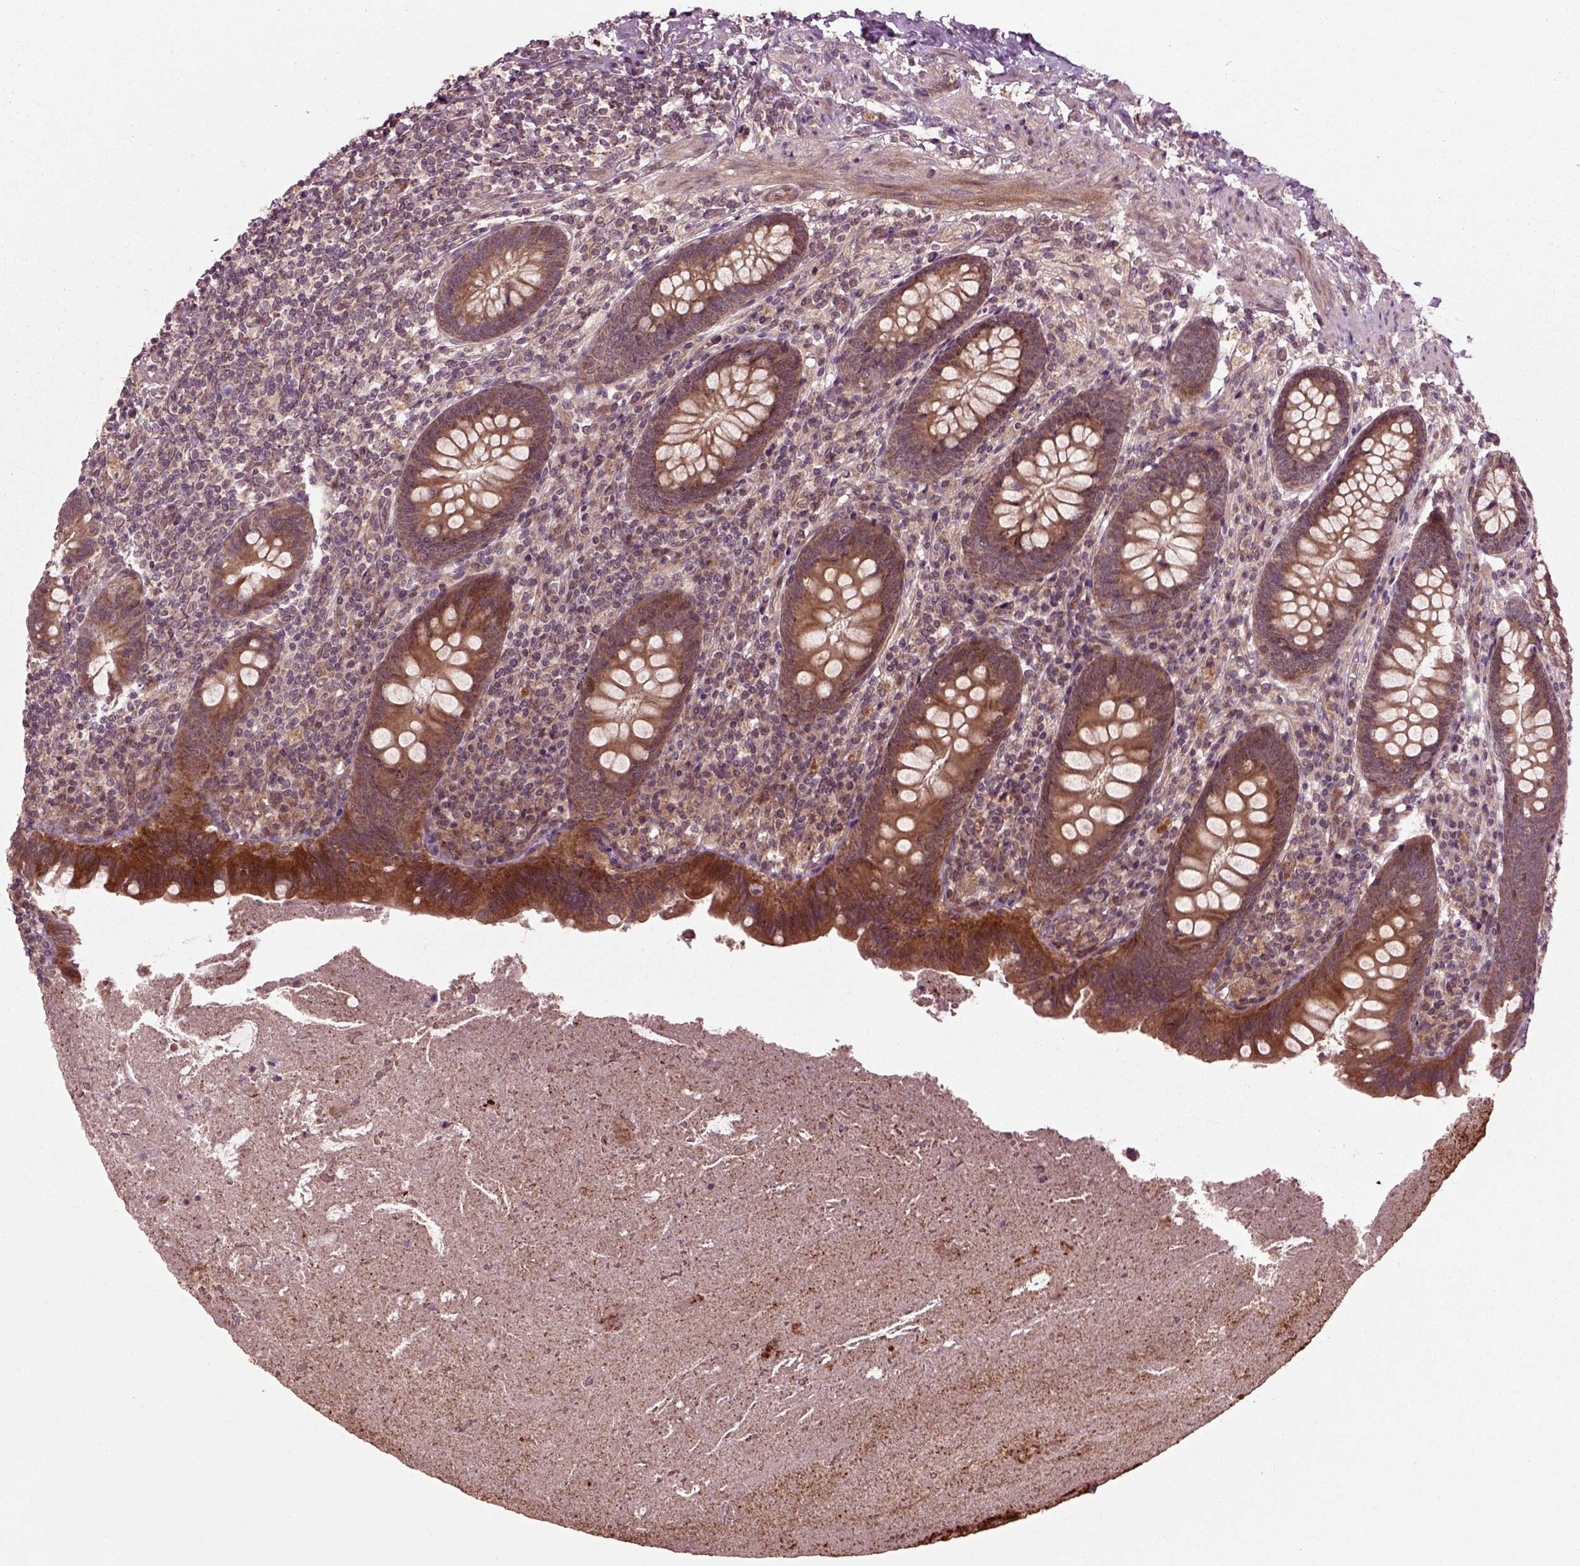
{"staining": {"intensity": "strong", "quantity": ">75%", "location": "cytoplasmic/membranous"}, "tissue": "appendix", "cell_type": "Glandular cells", "image_type": "normal", "snomed": [{"axis": "morphology", "description": "Normal tissue, NOS"}, {"axis": "topography", "description": "Appendix"}], "caption": "IHC (DAB) staining of normal appendix shows strong cytoplasmic/membranous protein positivity in about >75% of glandular cells. (Brightfield microscopy of DAB IHC at high magnification).", "gene": "PLCD3", "patient": {"sex": "male", "age": 47}}